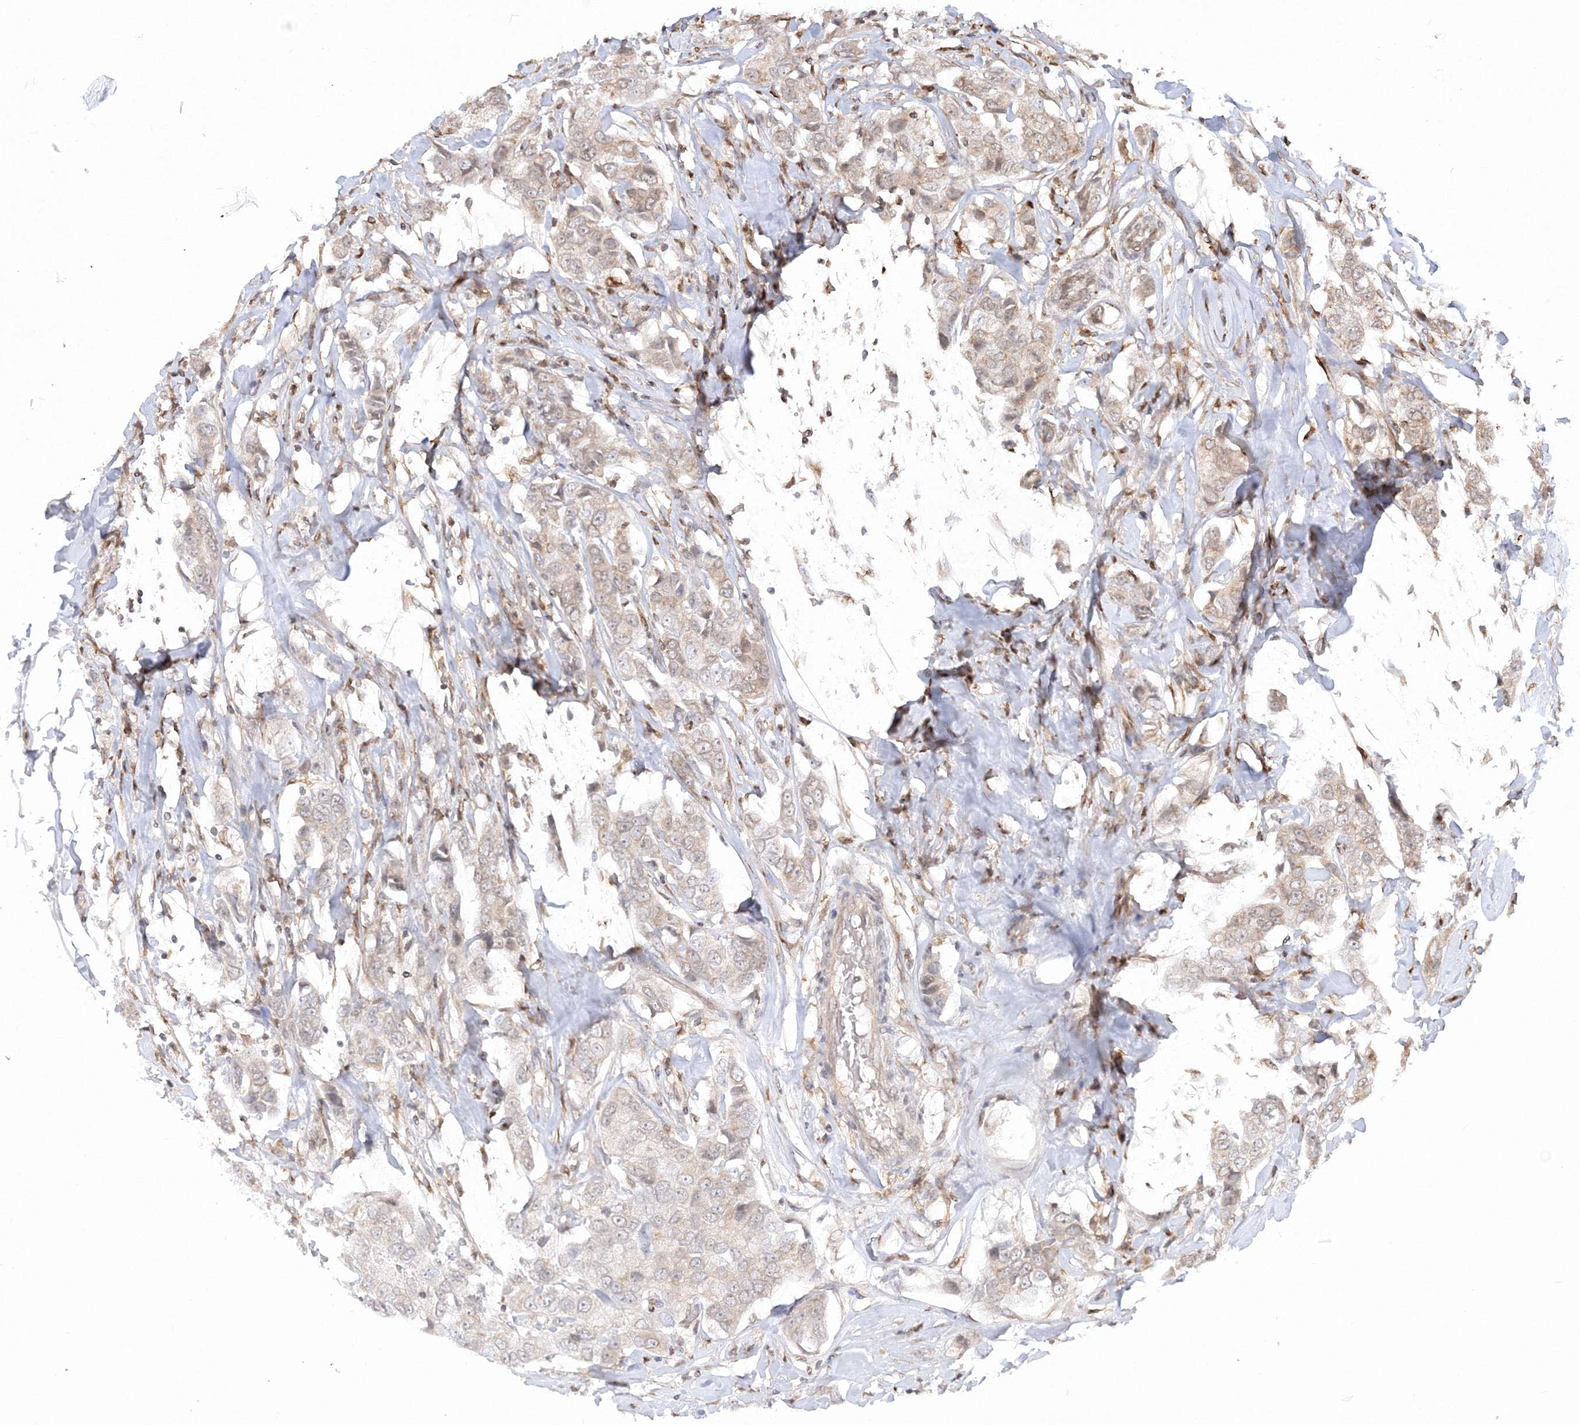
{"staining": {"intensity": "weak", "quantity": "<25%", "location": "cytoplasmic/membranous"}, "tissue": "breast cancer", "cell_type": "Tumor cells", "image_type": "cancer", "snomed": [{"axis": "morphology", "description": "Duct carcinoma"}, {"axis": "topography", "description": "Breast"}], "caption": "DAB (3,3'-diaminobenzidine) immunohistochemical staining of breast infiltrating ductal carcinoma displays no significant expression in tumor cells.", "gene": "TMEM50B", "patient": {"sex": "female", "age": 80}}